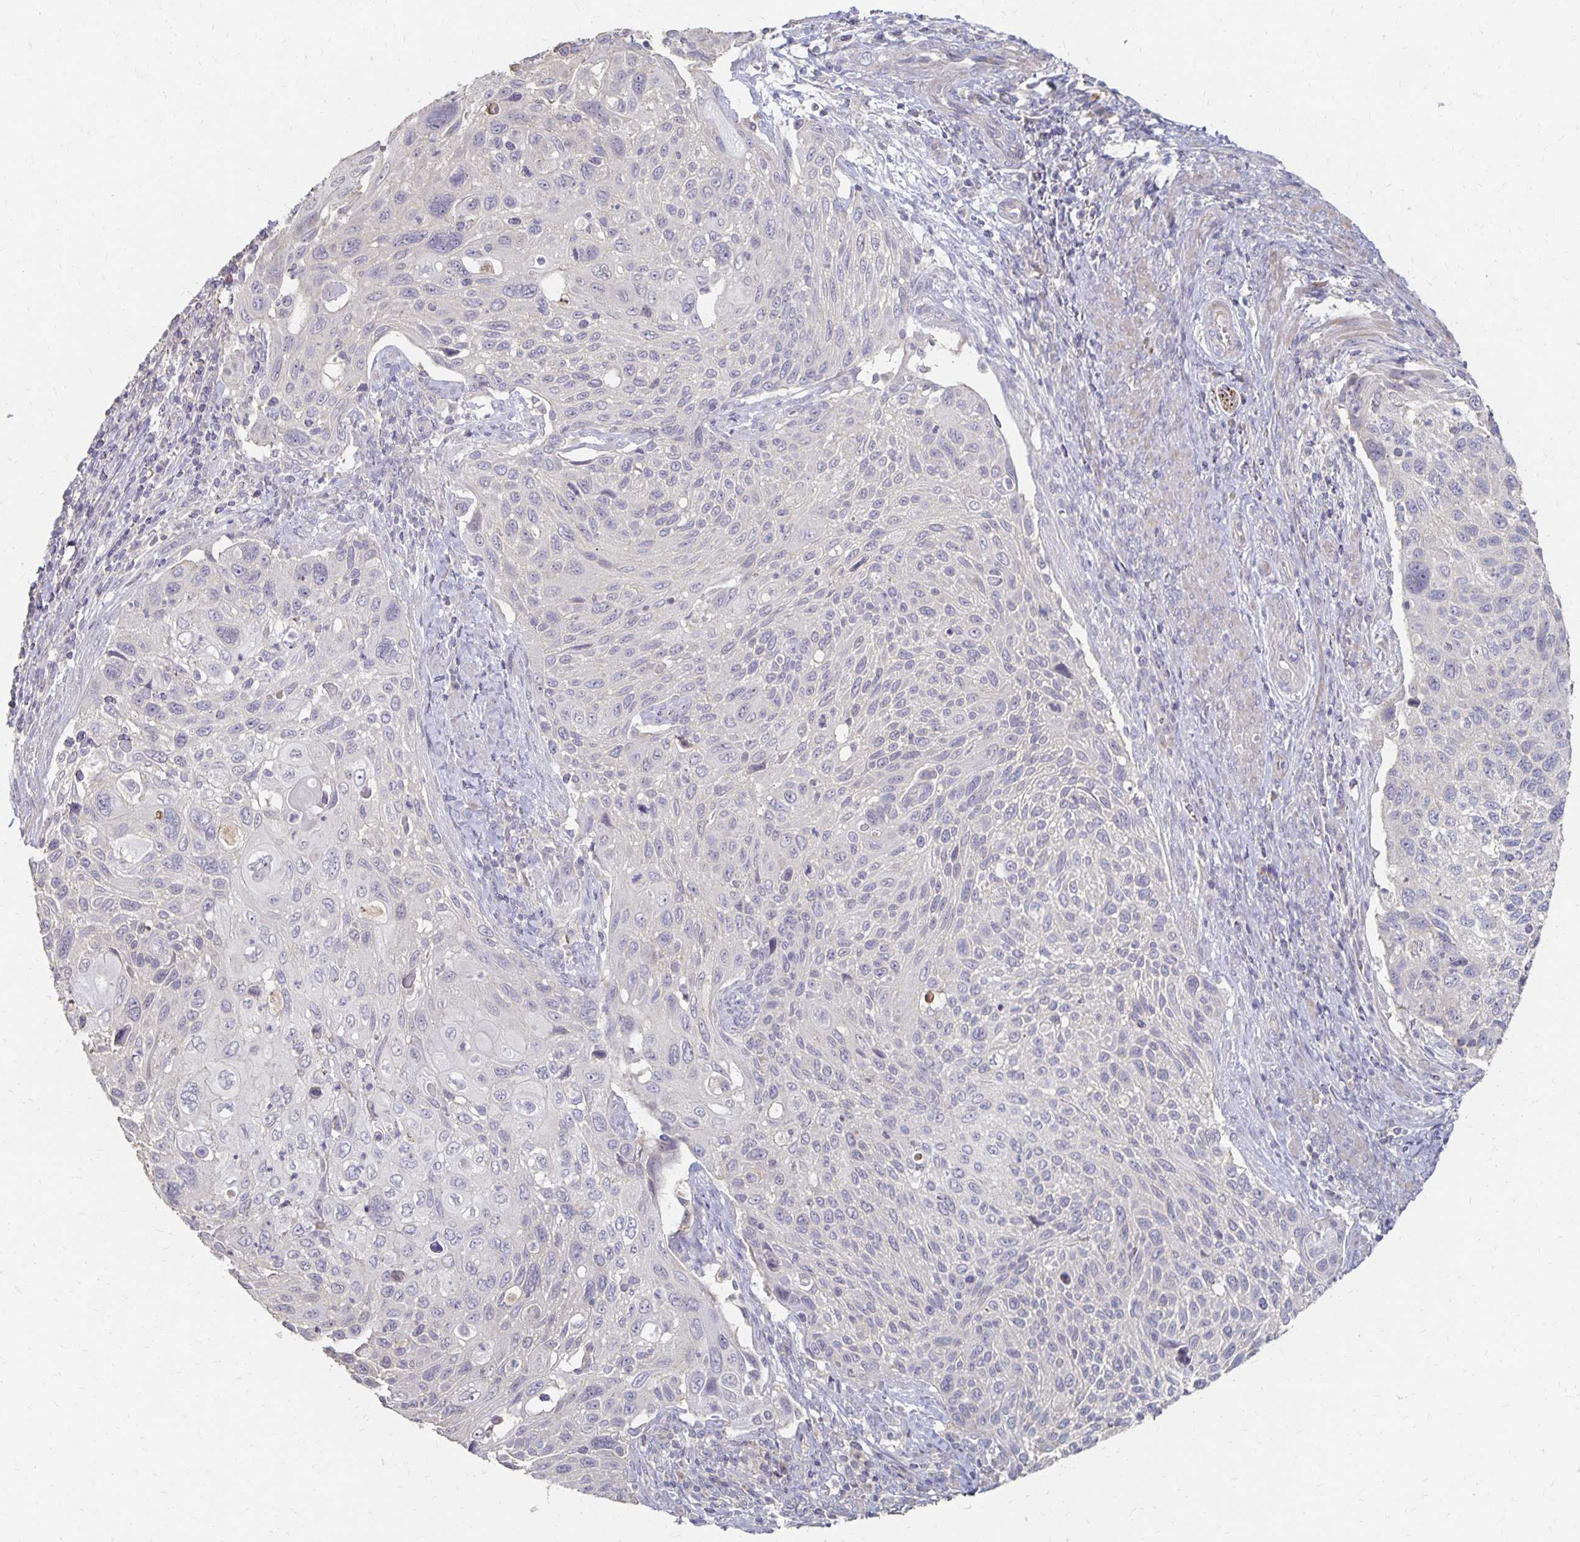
{"staining": {"intensity": "negative", "quantity": "none", "location": "none"}, "tissue": "cervical cancer", "cell_type": "Tumor cells", "image_type": "cancer", "snomed": [{"axis": "morphology", "description": "Squamous cell carcinoma, NOS"}, {"axis": "topography", "description": "Cervix"}], "caption": "Tumor cells are negative for brown protein staining in cervical squamous cell carcinoma. (Stains: DAB immunohistochemistry with hematoxylin counter stain, Microscopy: brightfield microscopy at high magnification).", "gene": "ZNF727", "patient": {"sex": "female", "age": 70}}